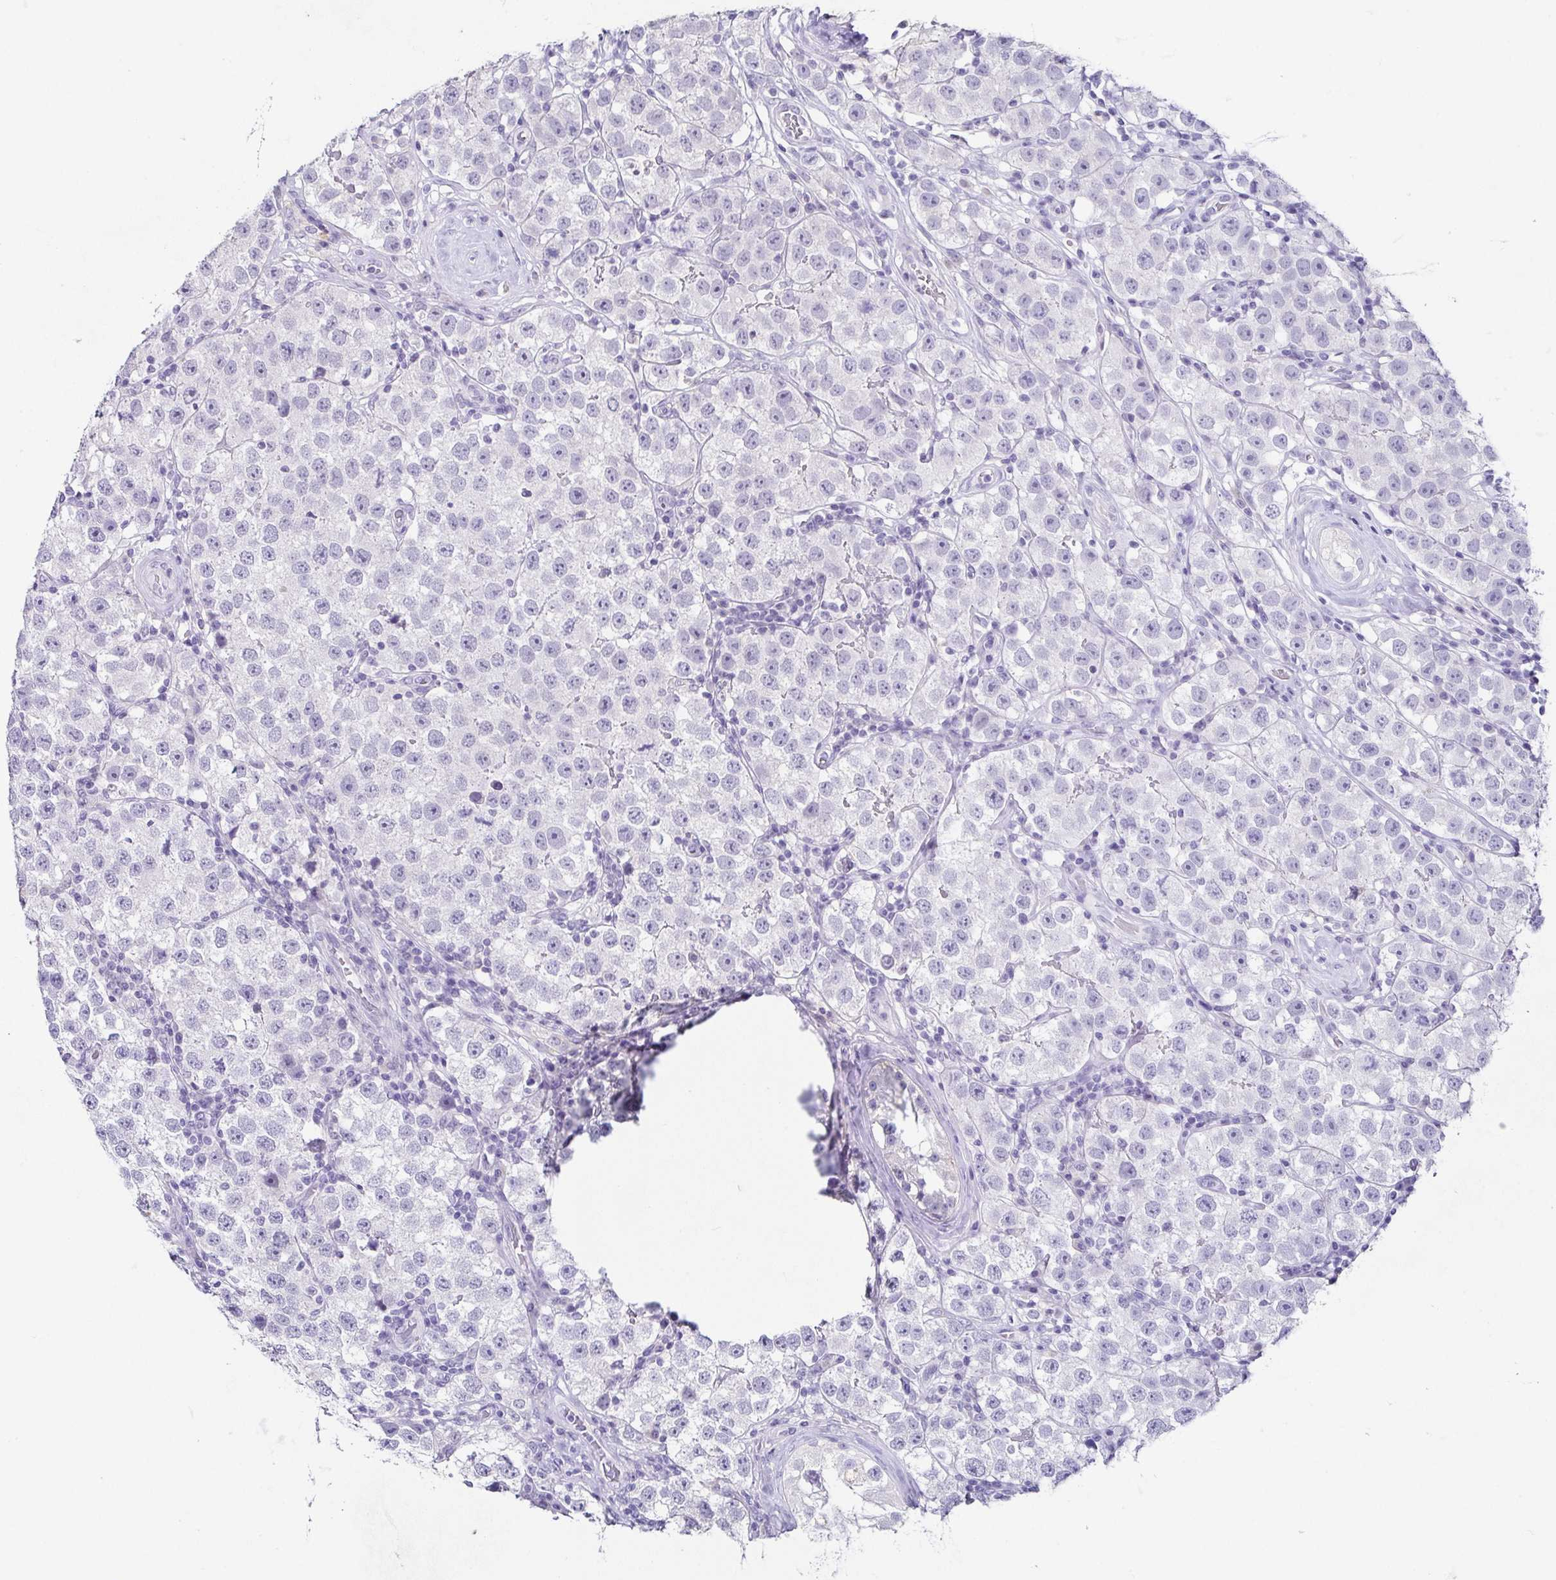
{"staining": {"intensity": "negative", "quantity": "none", "location": "none"}, "tissue": "testis cancer", "cell_type": "Tumor cells", "image_type": "cancer", "snomed": [{"axis": "morphology", "description": "Seminoma, NOS"}, {"axis": "topography", "description": "Testis"}], "caption": "Tumor cells are negative for brown protein staining in testis cancer.", "gene": "TP73", "patient": {"sex": "male", "age": 34}}